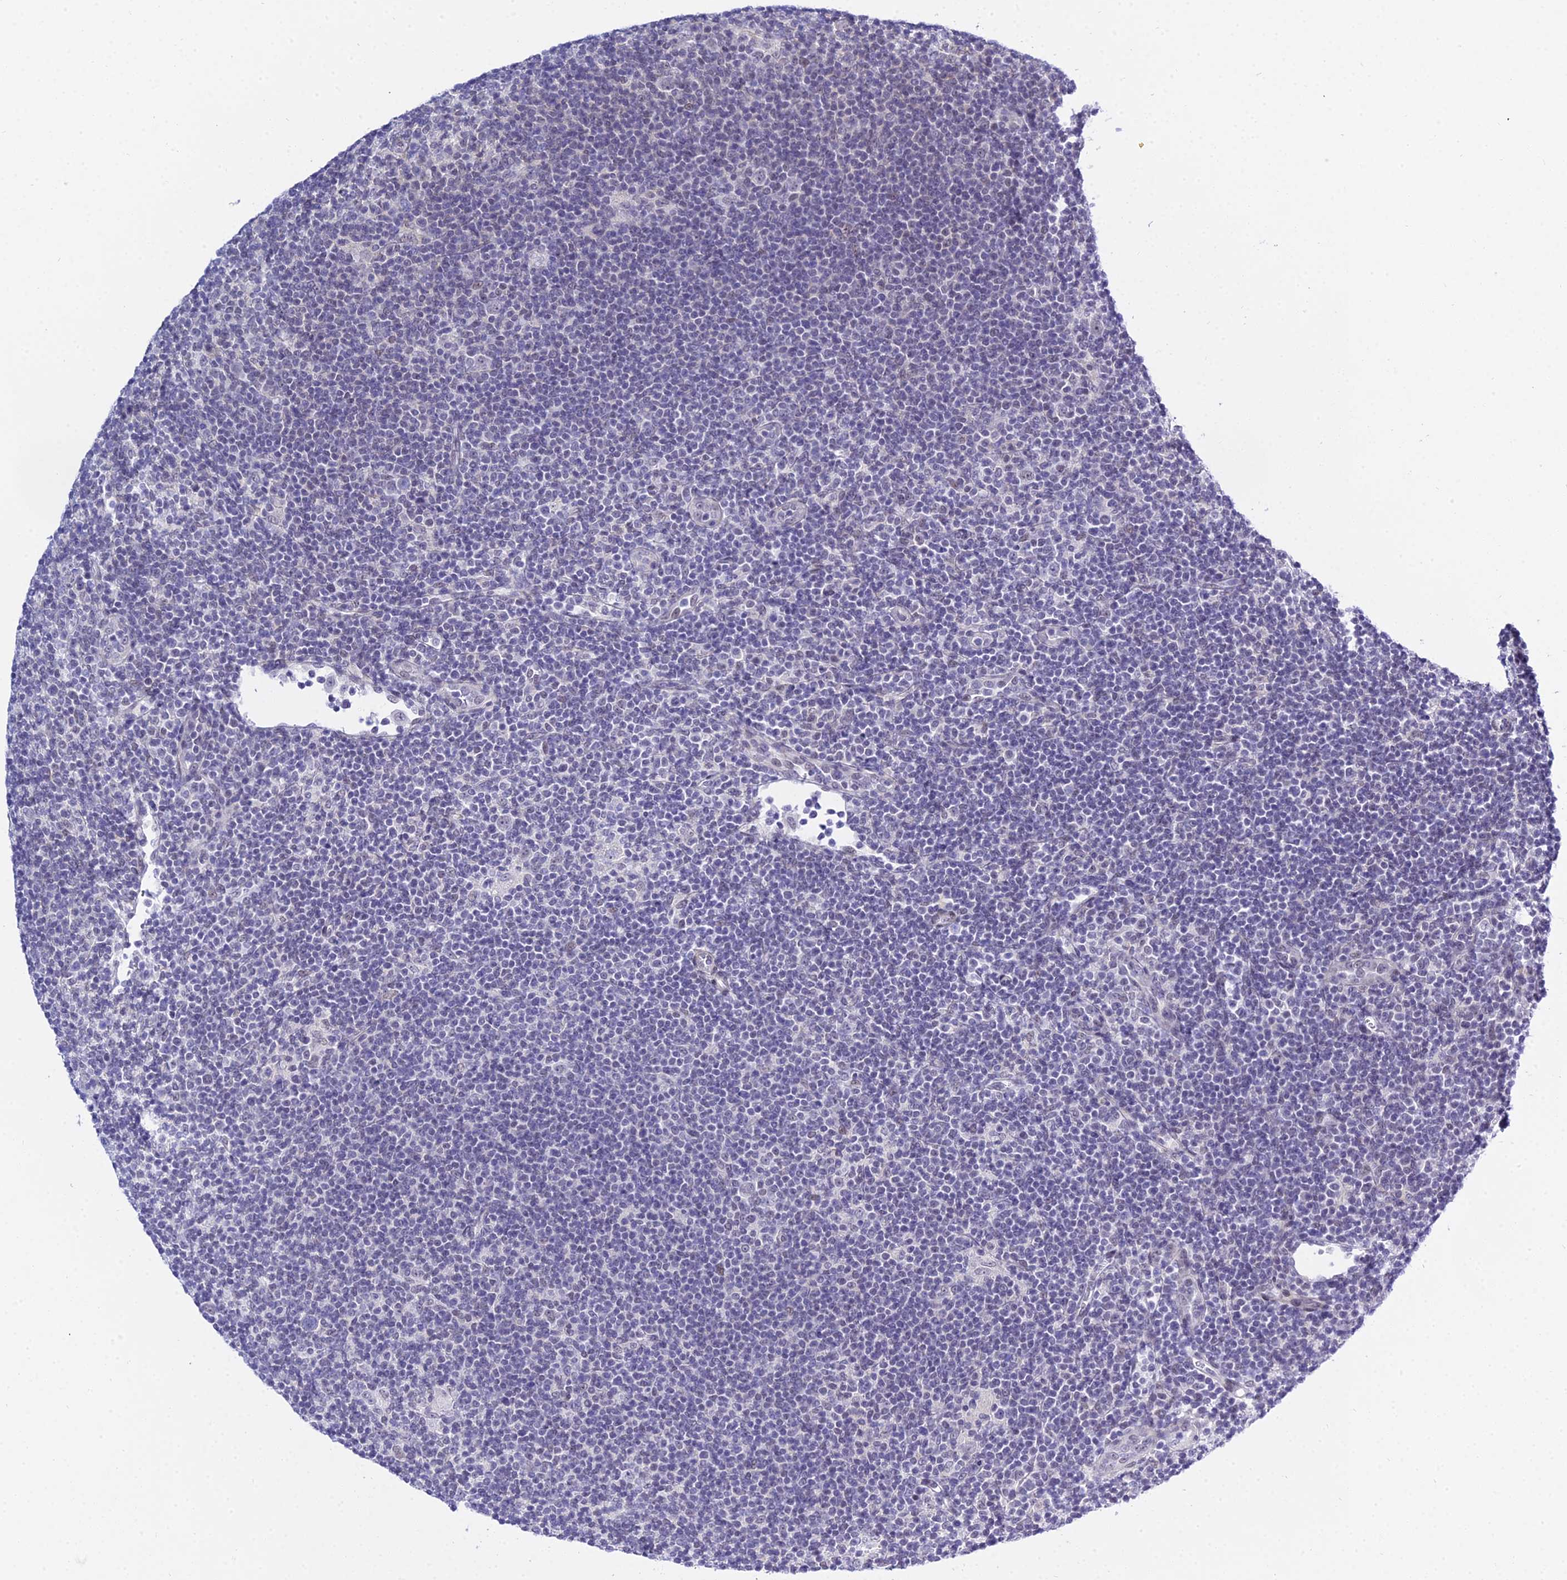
{"staining": {"intensity": "negative", "quantity": "none", "location": "none"}, "tissue": "lymphoma", "cell_type": "Tumor cells", "image_type": "cancer", "snomed": [{"axis": "morphology", "description": "Hodgkin's disease, NOS"}, {"axis": "topography", "description": "Lymph node"}], "caption": "A micrograph of Hodgkin's disease stained for a protein displays no brown staining in tumor cells.", "gene": "ZNF628", "patient": {"sex": "female", "age": 57}}